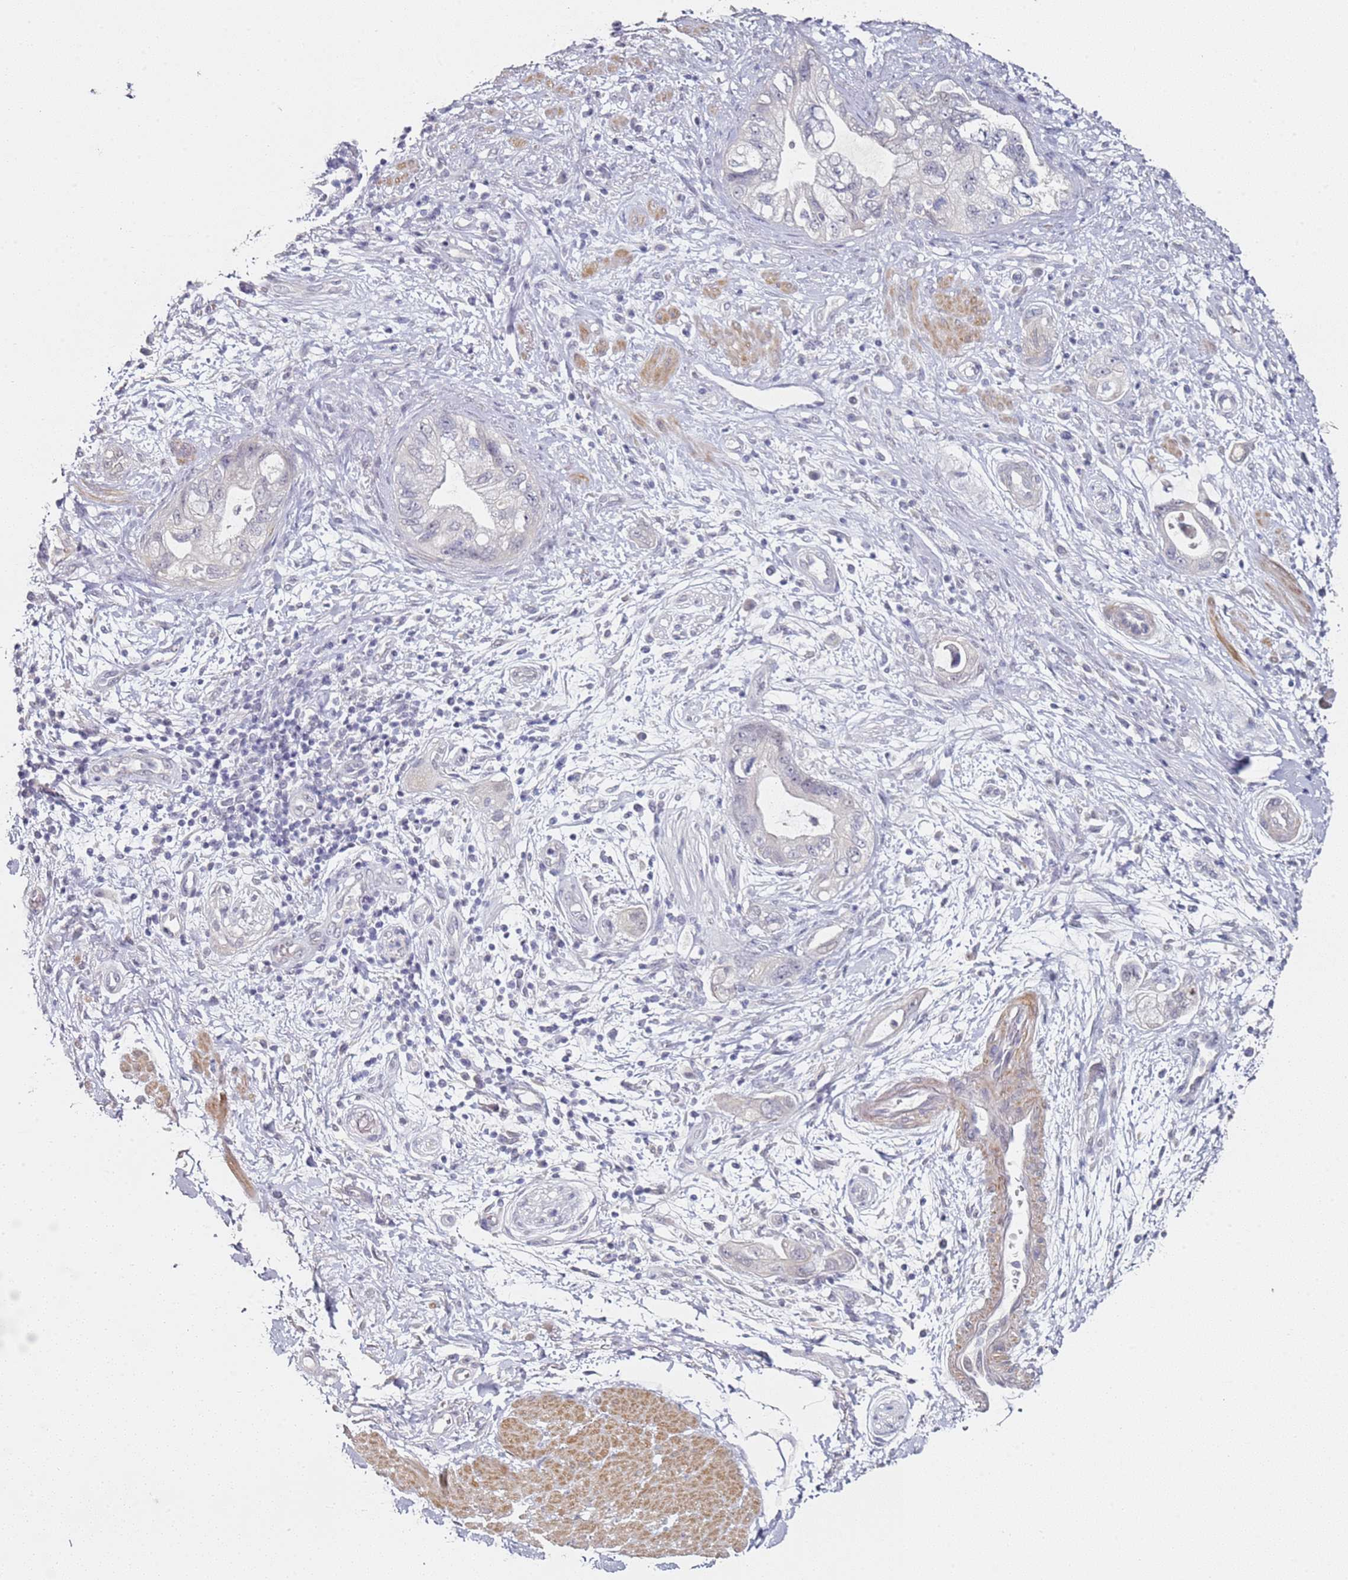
{"staining": {"intensity": "negative", "quantity": "none", "location": "none"}, "tissue": "pancreatic cancer", "cell_type": "Tumor cells", "image_type": "cancer", "snomed": [{"axis": "morphology", "description": "Adenocarcinoma, NOS"}, {"axis": "topography", "description": "Pancreas"}], "caption": "Tumor cells show no significant positivity in adenocarcinoma (pancreatic).", "gene": "DNAH11", "patient": {"sex": "female", "age": 73}}